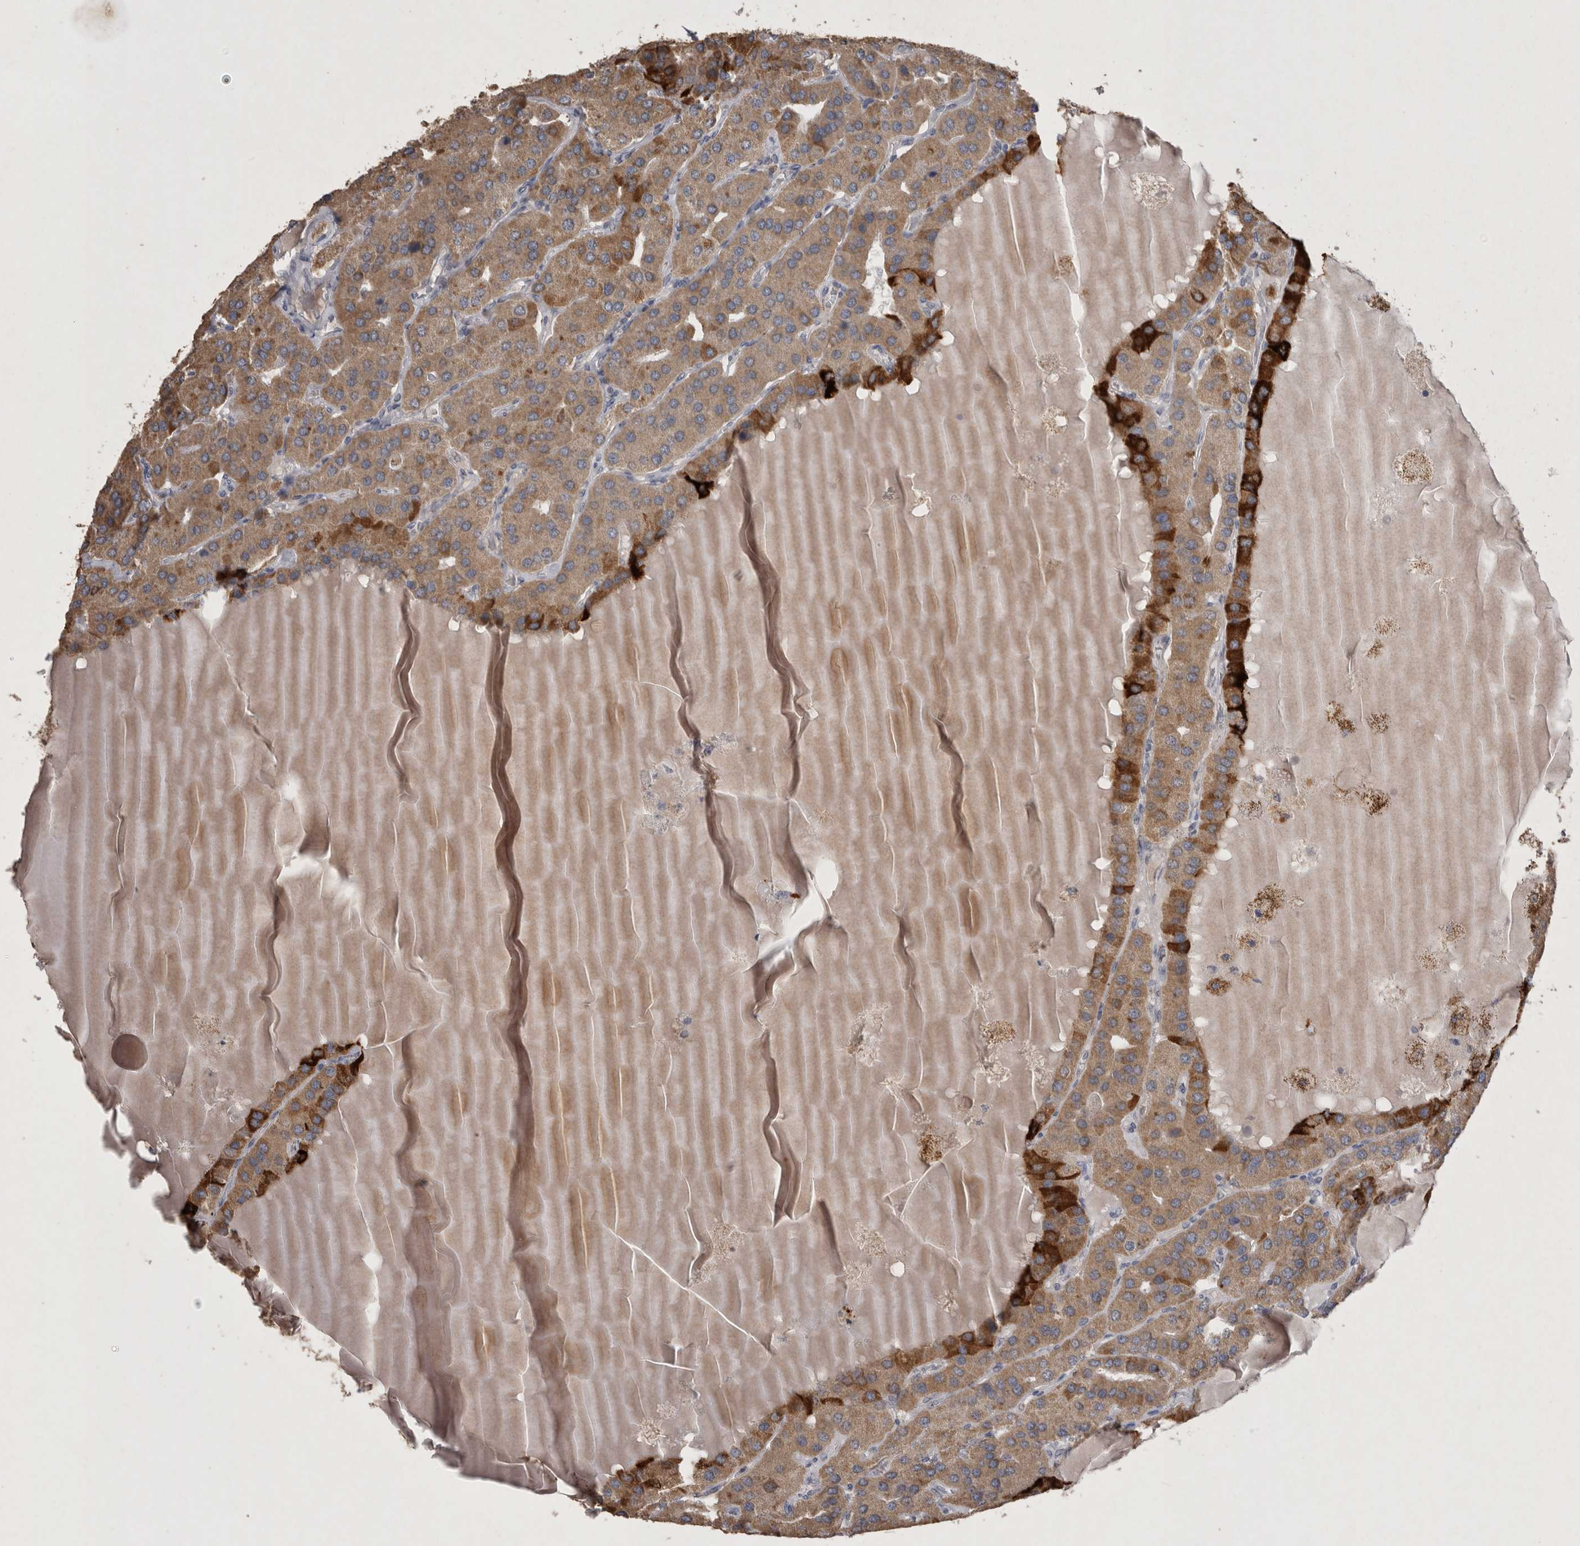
{"staining": {"intensity": "moderate", "quantity": ">75%", "location": "cytoplasmic/membranous"}, "tissue": "parathyroid gland", "cell_type": "Glandular cells", "image_type": "normal", "snomed": [{"axis": "morphology", "description": "Normal tissue, NOS"}, {"axis": "morphology", "description": "Adenoma, NOS"}, {"axis": "topography", "description": "Parathyroid gland"}], "caption": "This photomicrograph shows immunohistochemistry staining of normal human parathyroid gland, with medium moderate cytoplasmic/membranous positivity in about >75% of glandular cells.", "gene": "DKK3", "patient": {"sex": "female", "age": 86}}